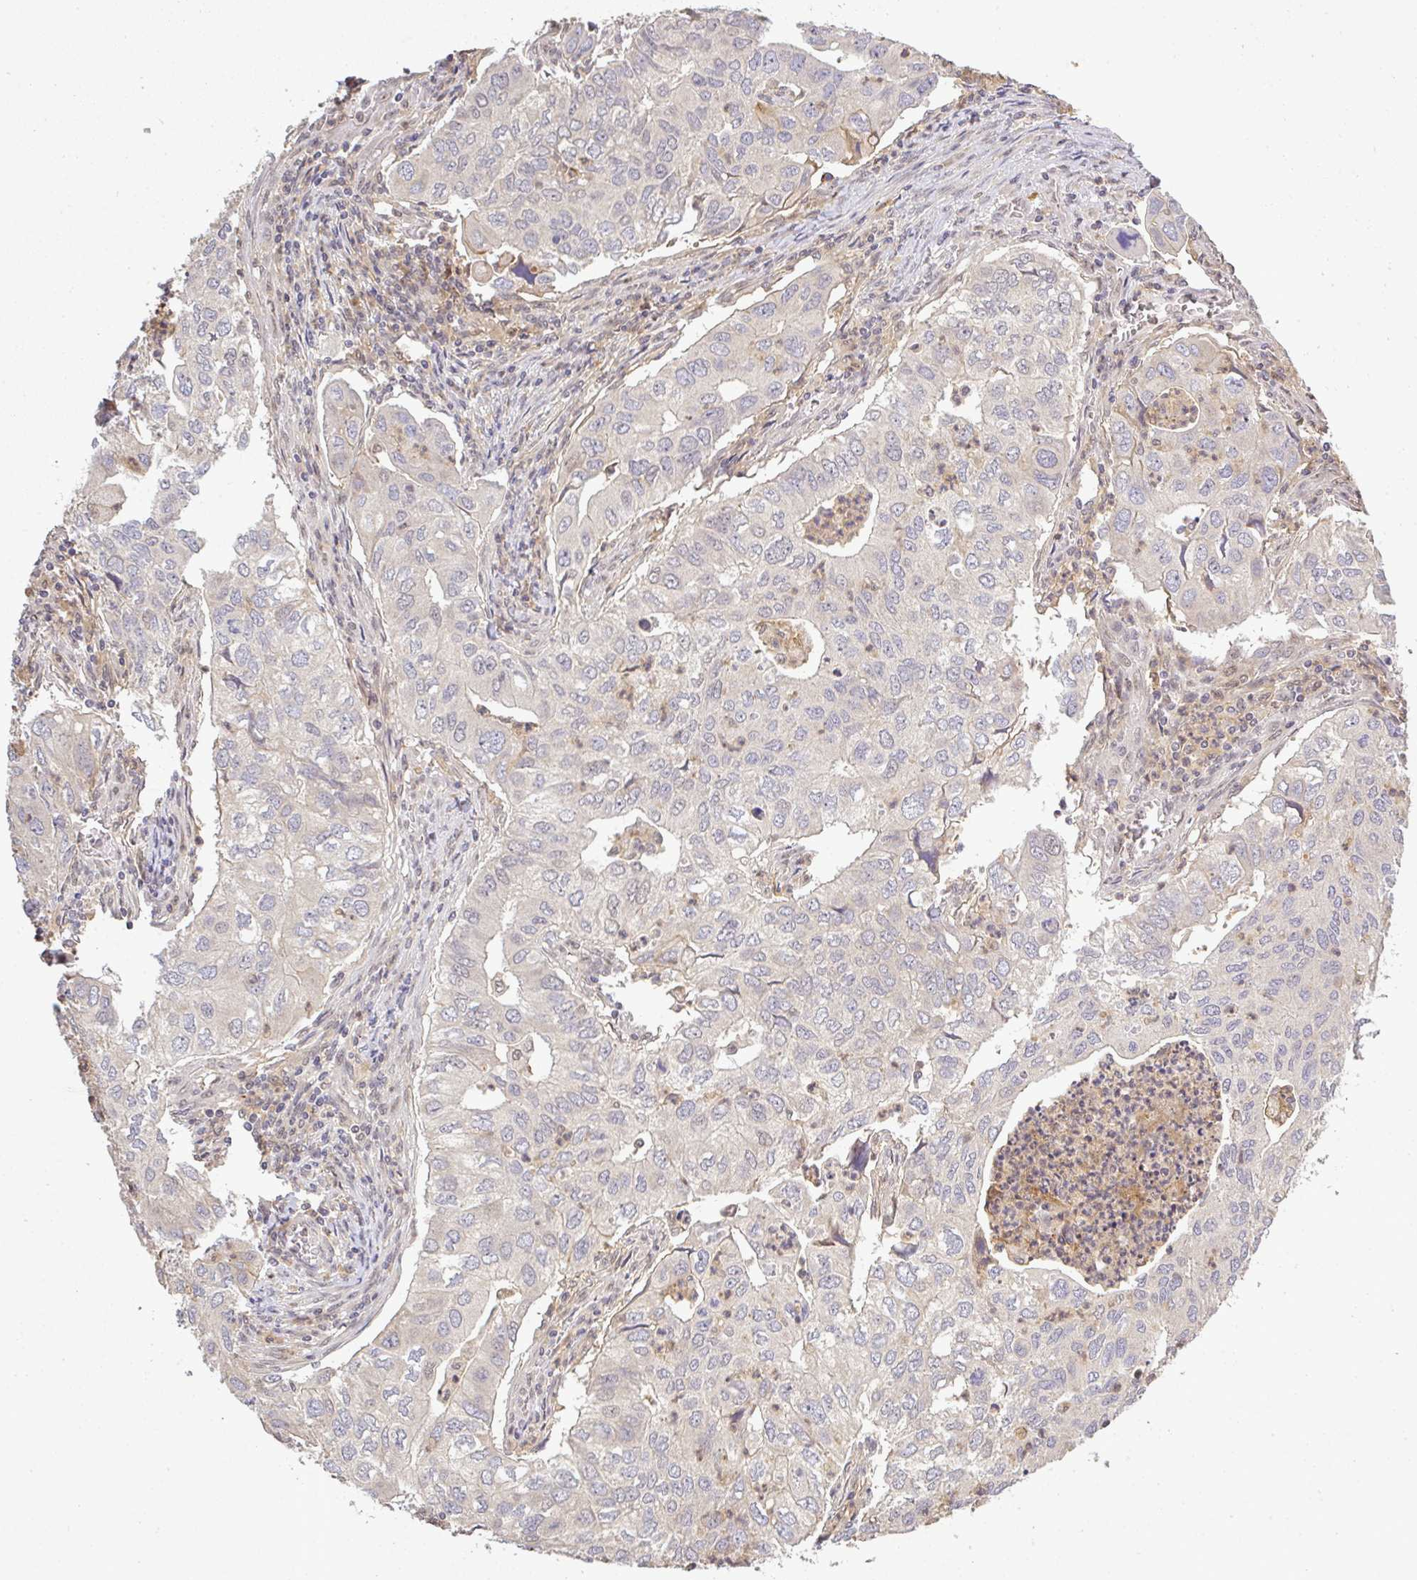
{"staining": {"intensity": "negative", "quantity": "none", "location": "none"}, "tissue": "lung cancer", "cell_type": "Tumor cells", "image_type": "cancer", "snomed": [{"axis": "morphology", "description": "Adenocarcinoma, NOS"}, {"axis": "topography", "description": "Lung"}], "caption": "Immunohistochemistry (IHC) micrograph of human lung cancer (adenocarcinoma) stained for a protein (brown), which demonstrates no positivity in tumor cells.", "gene": "FAM153A", "patient": {"sex": "male", "age": 48}}